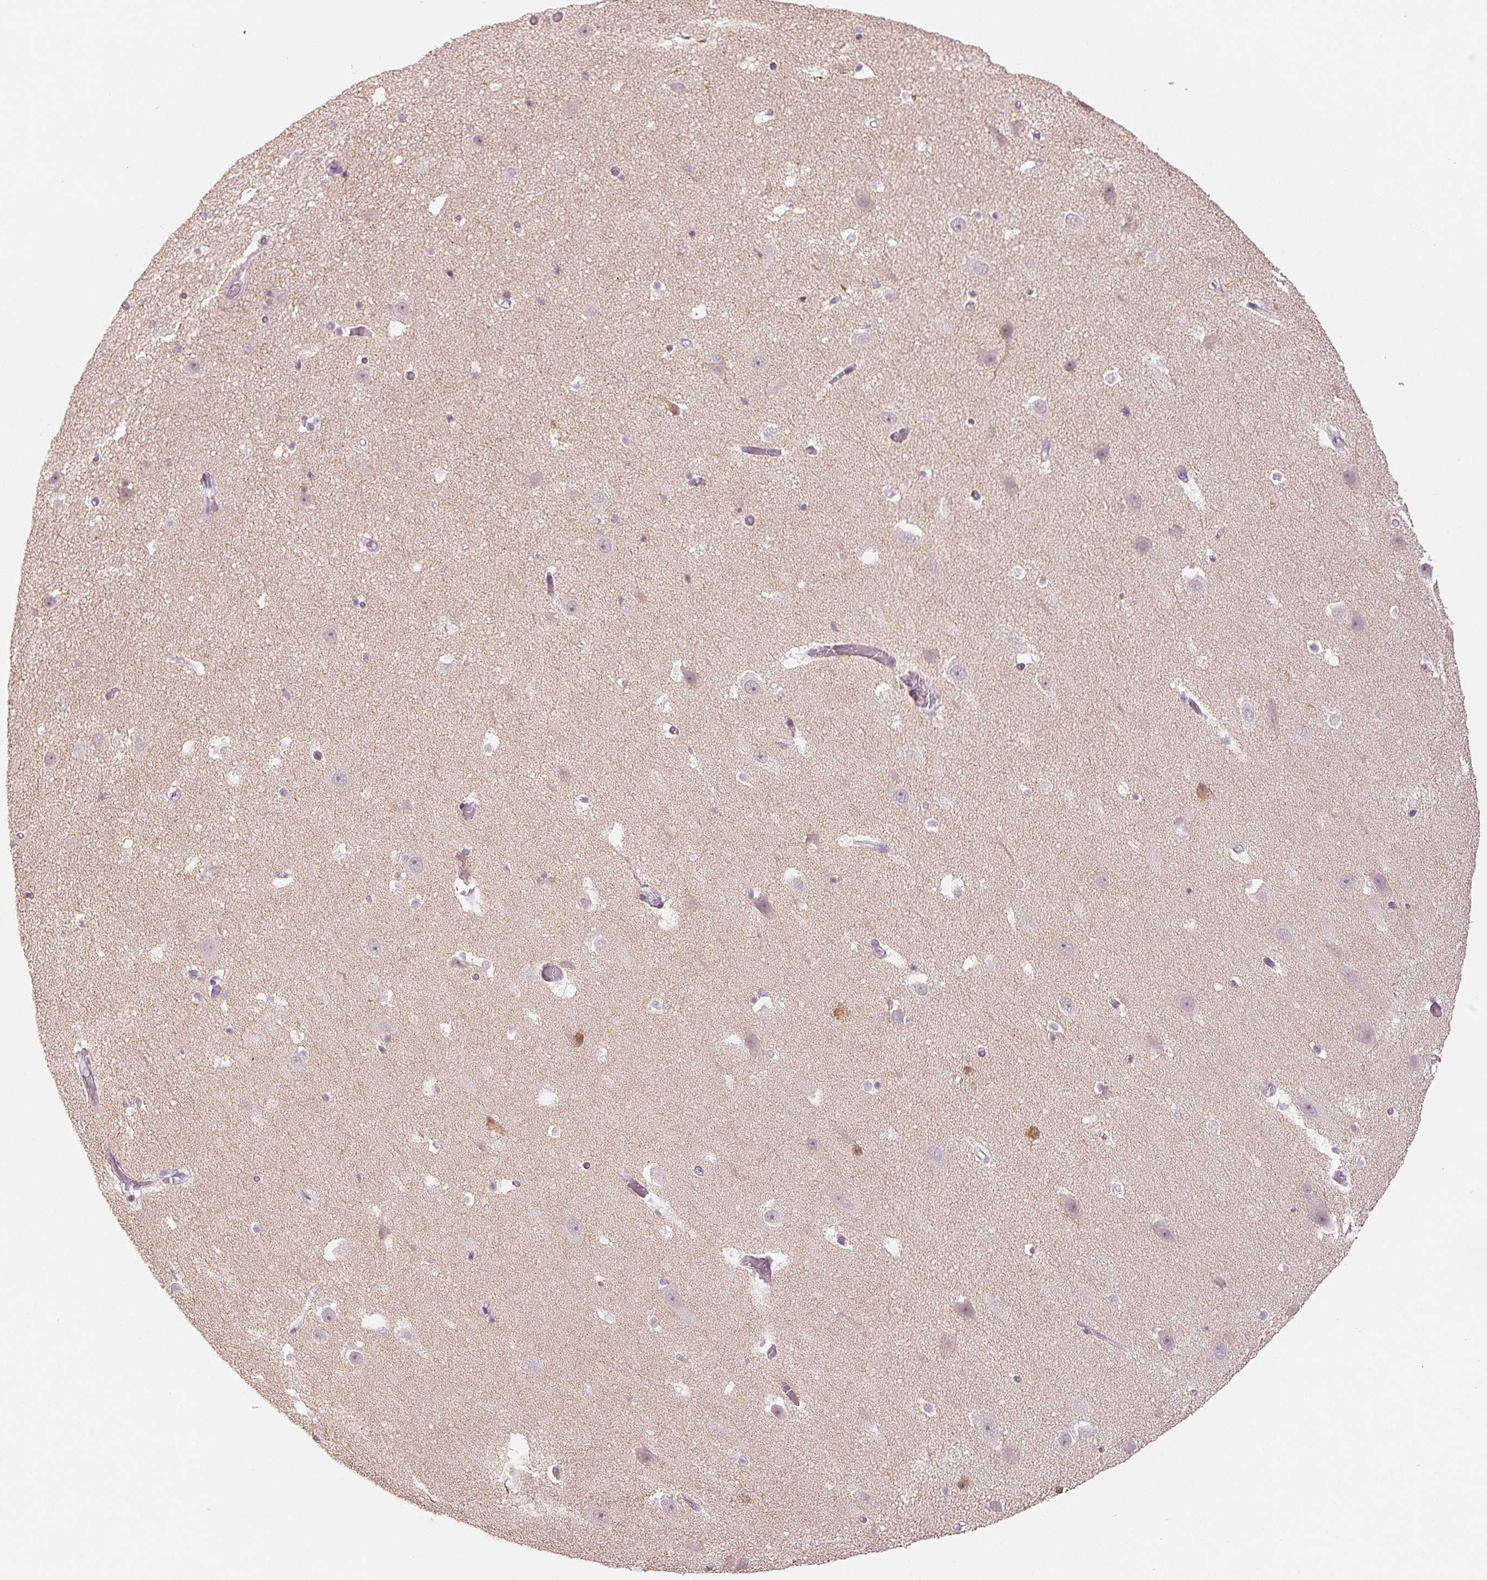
{"staining": {"intensity": "moderate", "quantity": "<25%", "location": "cytoplasmic/membranous,nuclear"}, "tissue": "hippocampus", "cell_type": "Glial cells", "image_type": "normal", "snomed": [{"axis": "morphology", "description": "Normal tissue, NOS"}, {"axis": "topography", "description": "Hippocampus"}], "caption": "Glial cells demonstrate low levels of moderate cytoplasmic/membranous,nuclear expression in approximately <25% of cells in benign hippocampus. (brown staining indicates protein expression, while blue staining denotes nuclei).", "gene": "DNAJC6", "patient": {"sex": "male", "age": 26}}